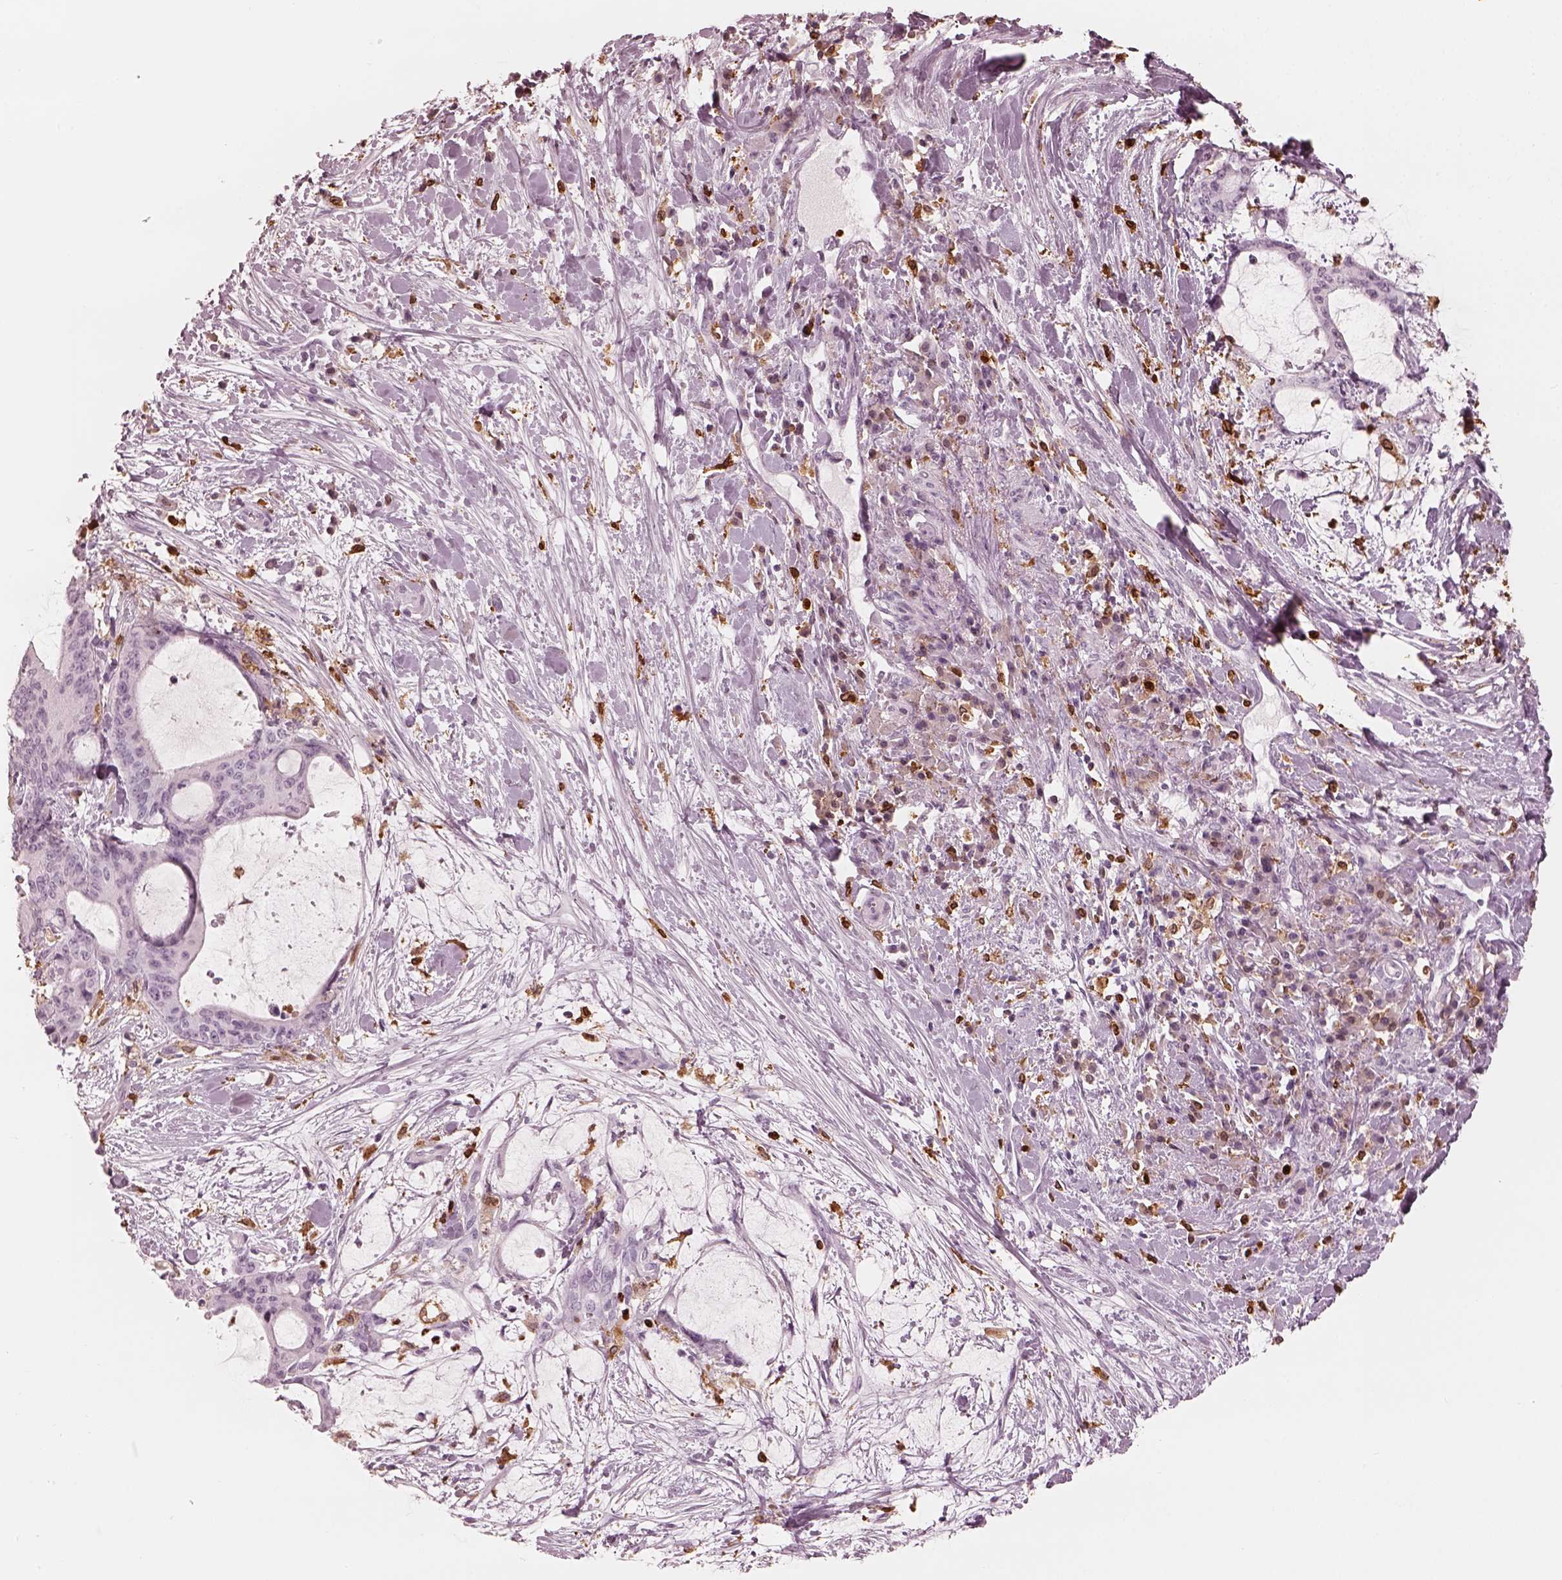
{"staining": {"intensity": "negative", "quantity": "none", "location": "none"}, "tissue": "liver cancer", "cell_type": "Tumor cells", "image_type": "cancer", "snomed": [{"axis": "morphology", "description": "Cholangiocarcinoma"}, {"axis": "topography", "description": "Liver"}], "caption": "Tumor cells are negative for brown protein staining in cholangiocarcinoma (liver).", "gene": "ALOX5", "patient": {"sex": "female", "age": 73}}